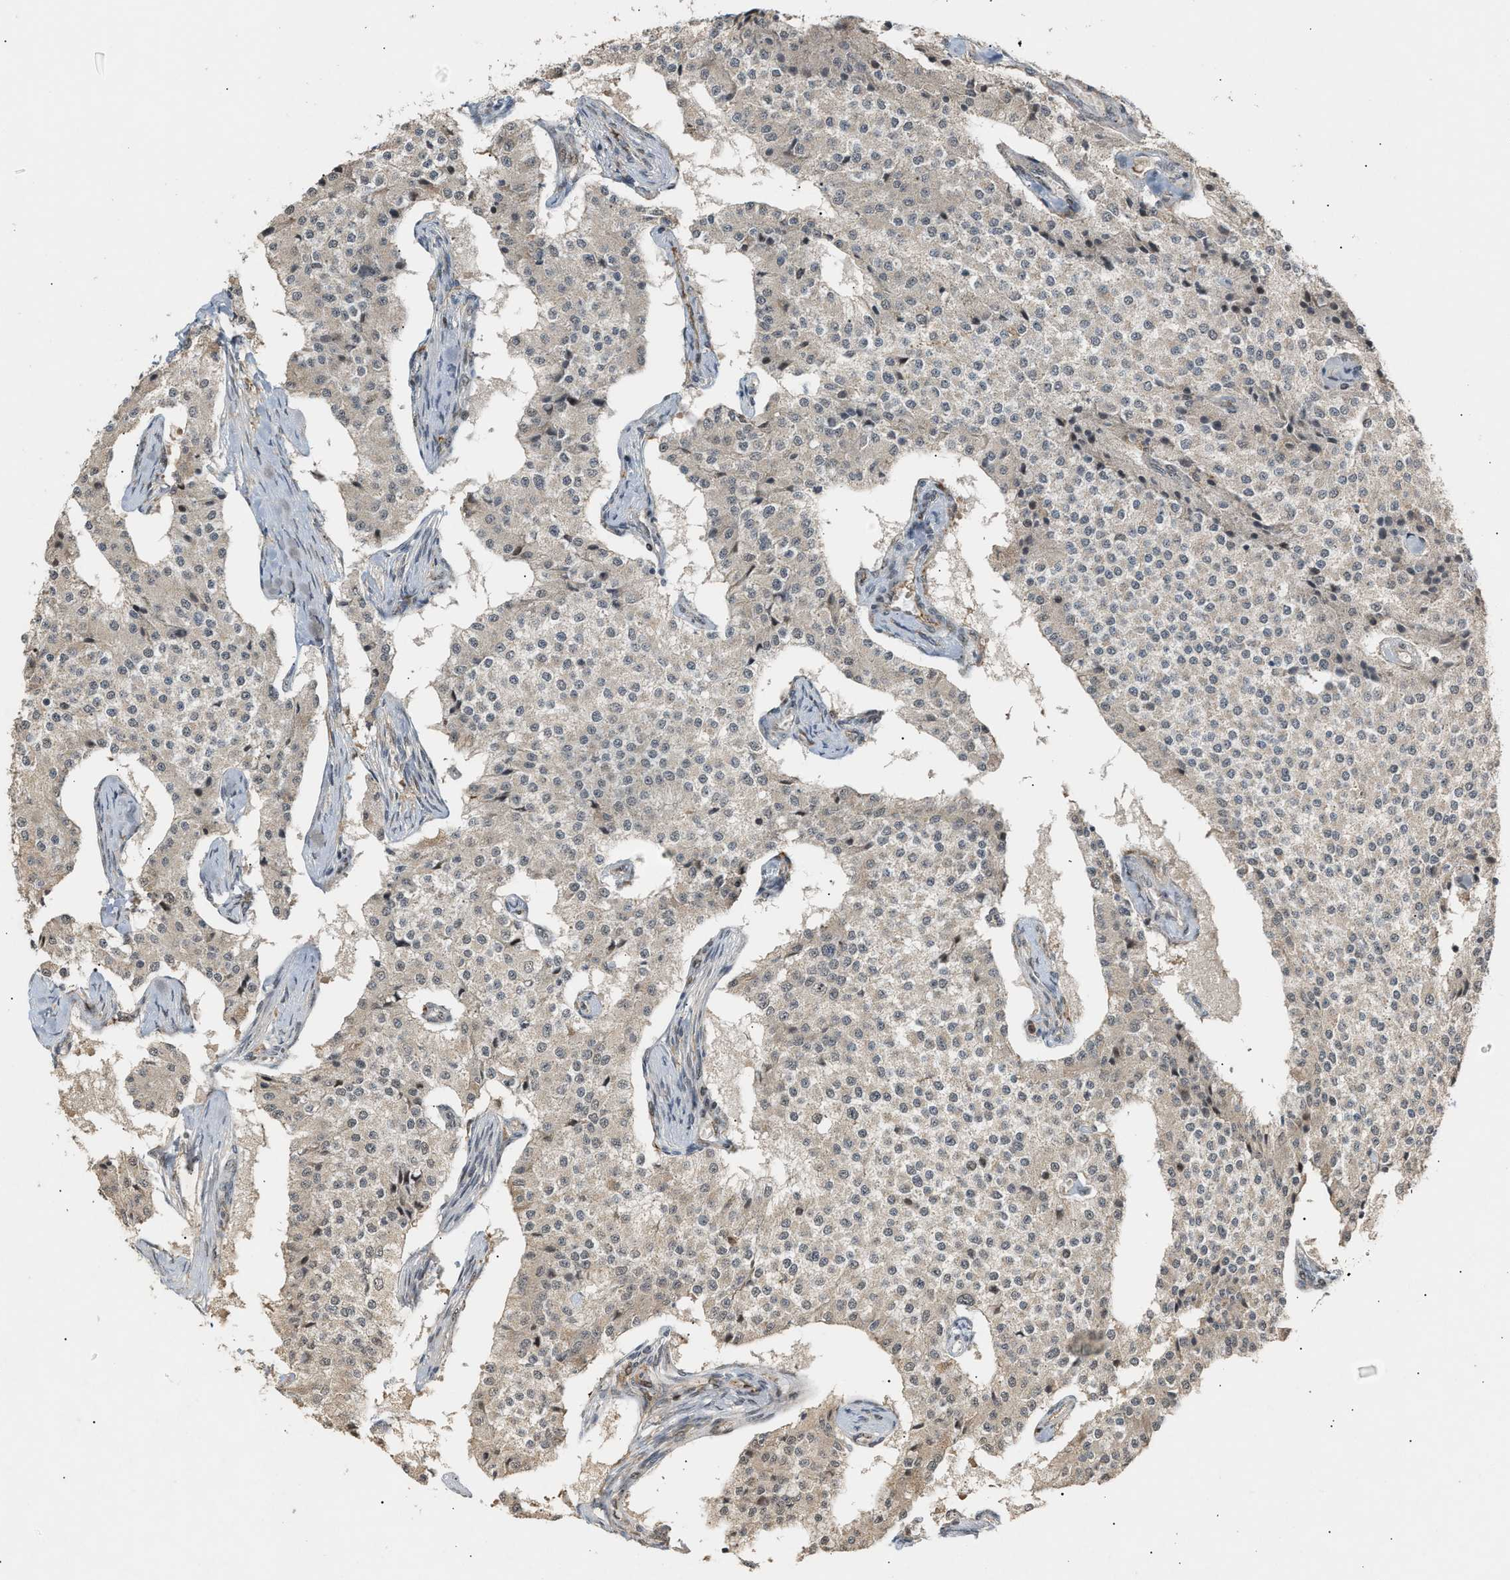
{"staining": {"intensity": "negative", "quantity": "none", "location": "none"}, "tissue": "carcinoid", "cell_type": "Tumor cells", "image_type": "cancer", "snomed": [{"axis": "morphology", "description": "Carcinoid, malignant, NOS"}, {"axis": "topography", "description": "Colon"}], "caption": "There is no significant positivity in tumor cells of carcinoid.", "gene": "ZFAND5", "patient": {"sex": "female", "age": 52}}